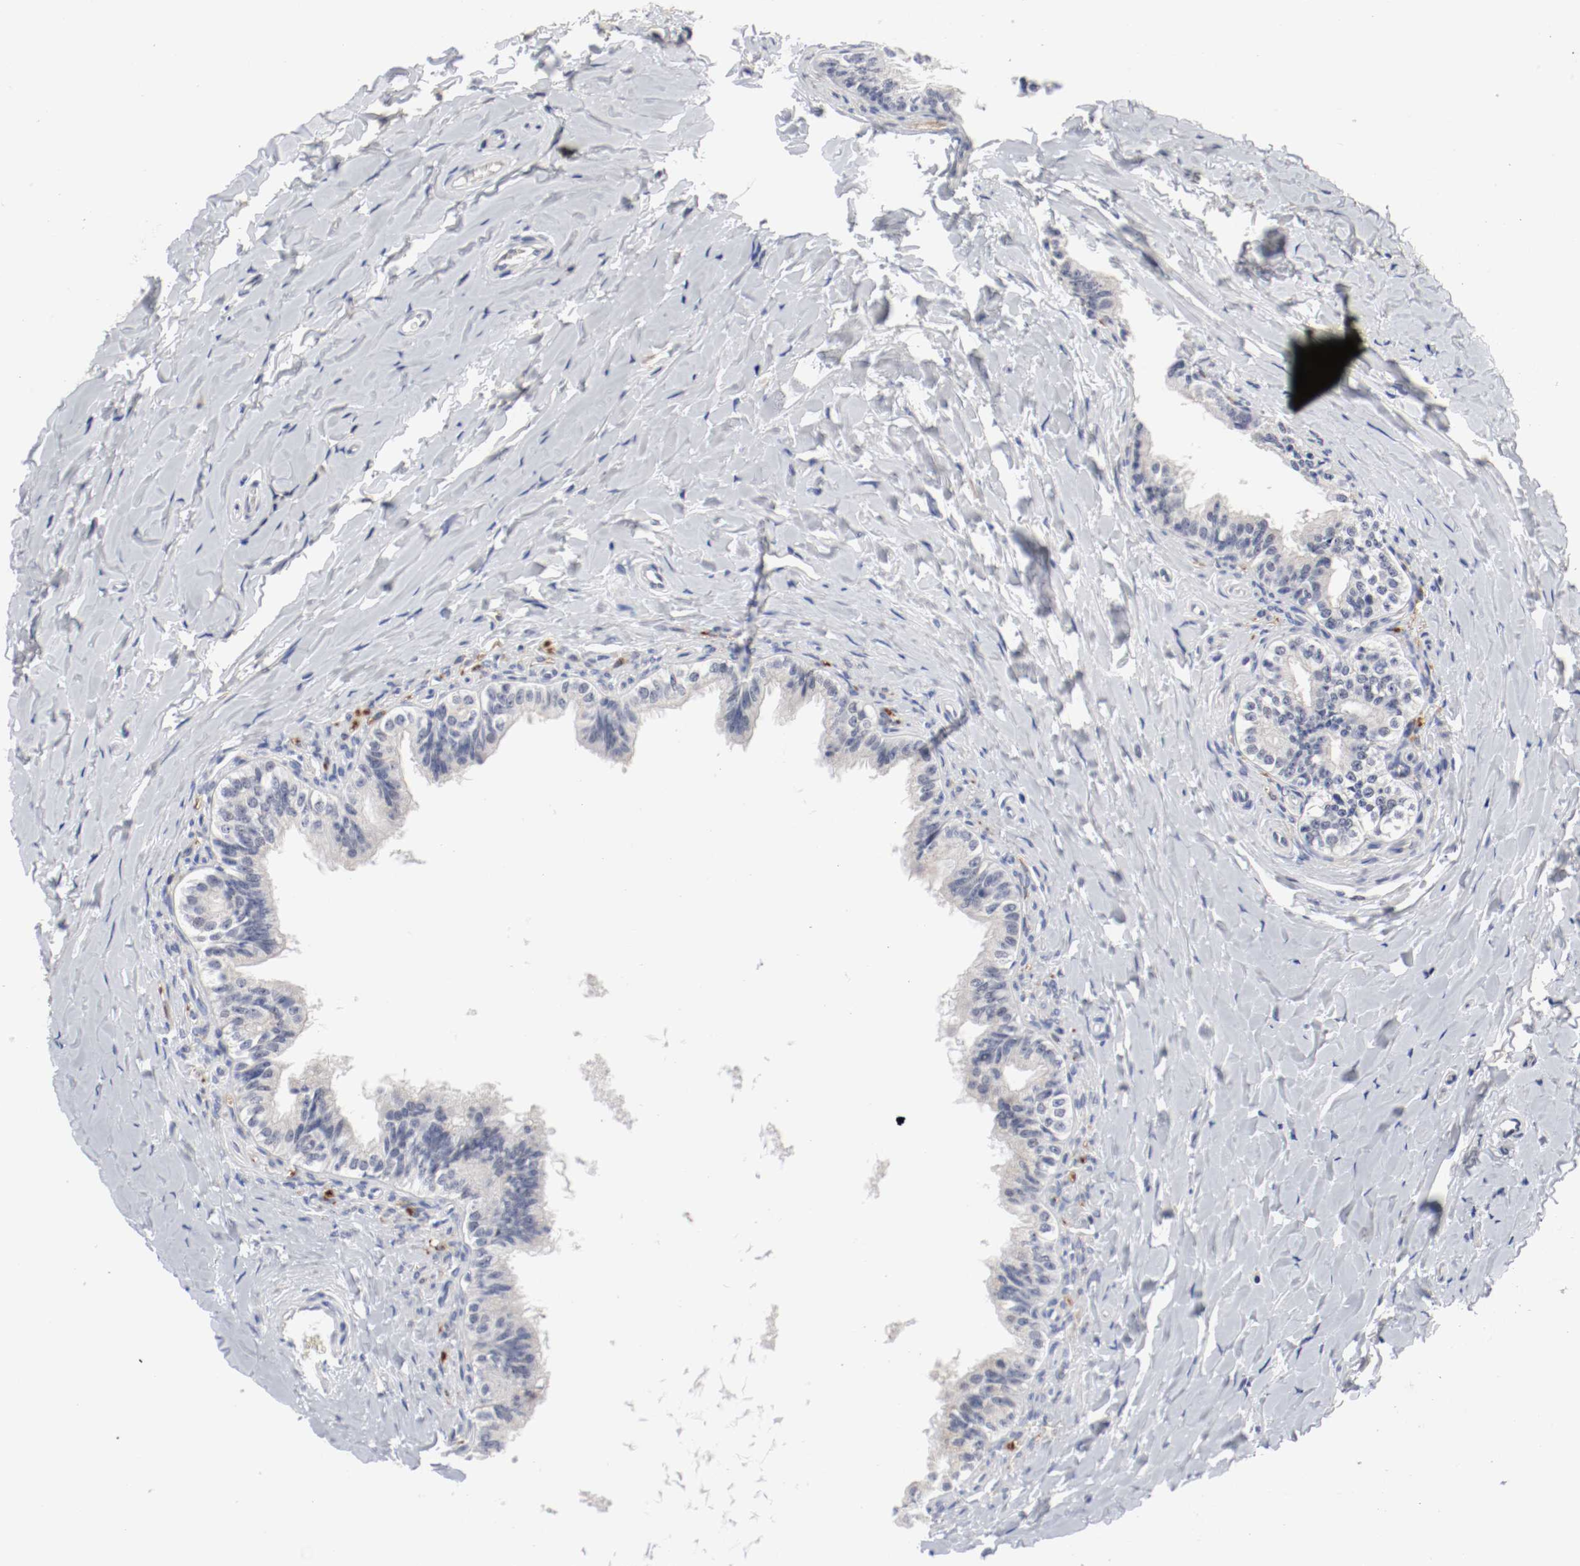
{"staining": {"intensity": "negative", "quantity": "none", "location": "none"}, "tissue": "epididymis", "cell_type": "Glandular cells", "image_type": "normal", "snomed": [{"axis": "morphology", "description": "Normal tissue, NOS"}, {"axis": "topography", "description": "Soft tissue"}, {"axis": "topography", "description": "Epididymis"}], "caption": "IHC photomicrograph of benign epididymis: human epididymis stained with DAB shows no significant protein positivity in glandular cells.", "gene": "ANKLE2", "patient": {"sex": "male", "age": 26}}